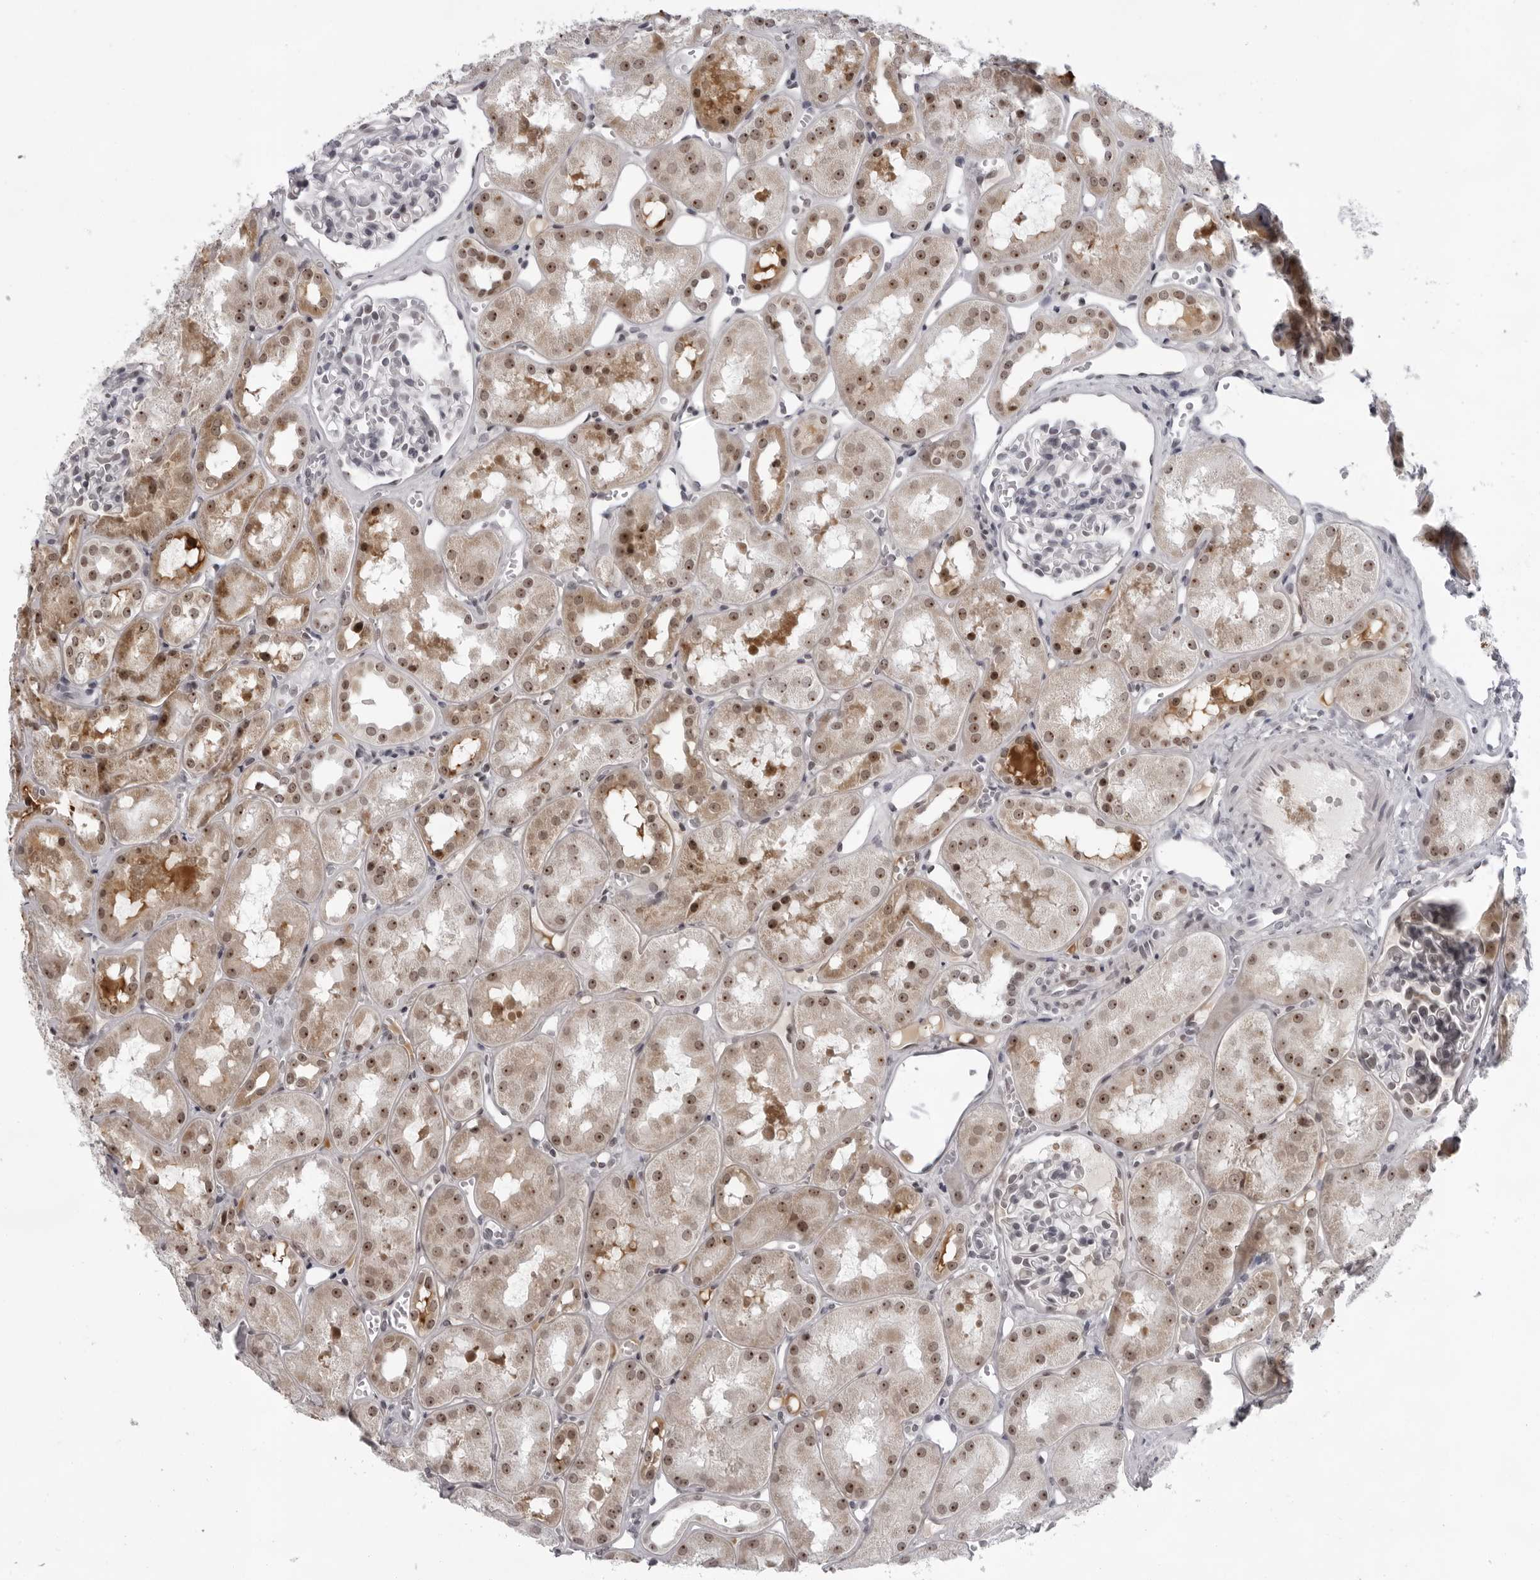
{"staining": {"intensity": "negative", "quantity": "none", "location": "none"}, "tissue": "kidney", "cell_type": "Cells in glomeruli", "image_type": "normal", "snomed": [{"axis": "morphology", "description": "Normal tissue, NOS"}, {"axis": "topography", "description": "Kidney"}], "caption": "High power microscopy image of an immunohistochemistry (IHC) photomicrograph of benign kidney, revealing no significant expression in cells in glomeruli.", "gene": "EXOSC10", "patient": {"sex": "male", "age": 16}}